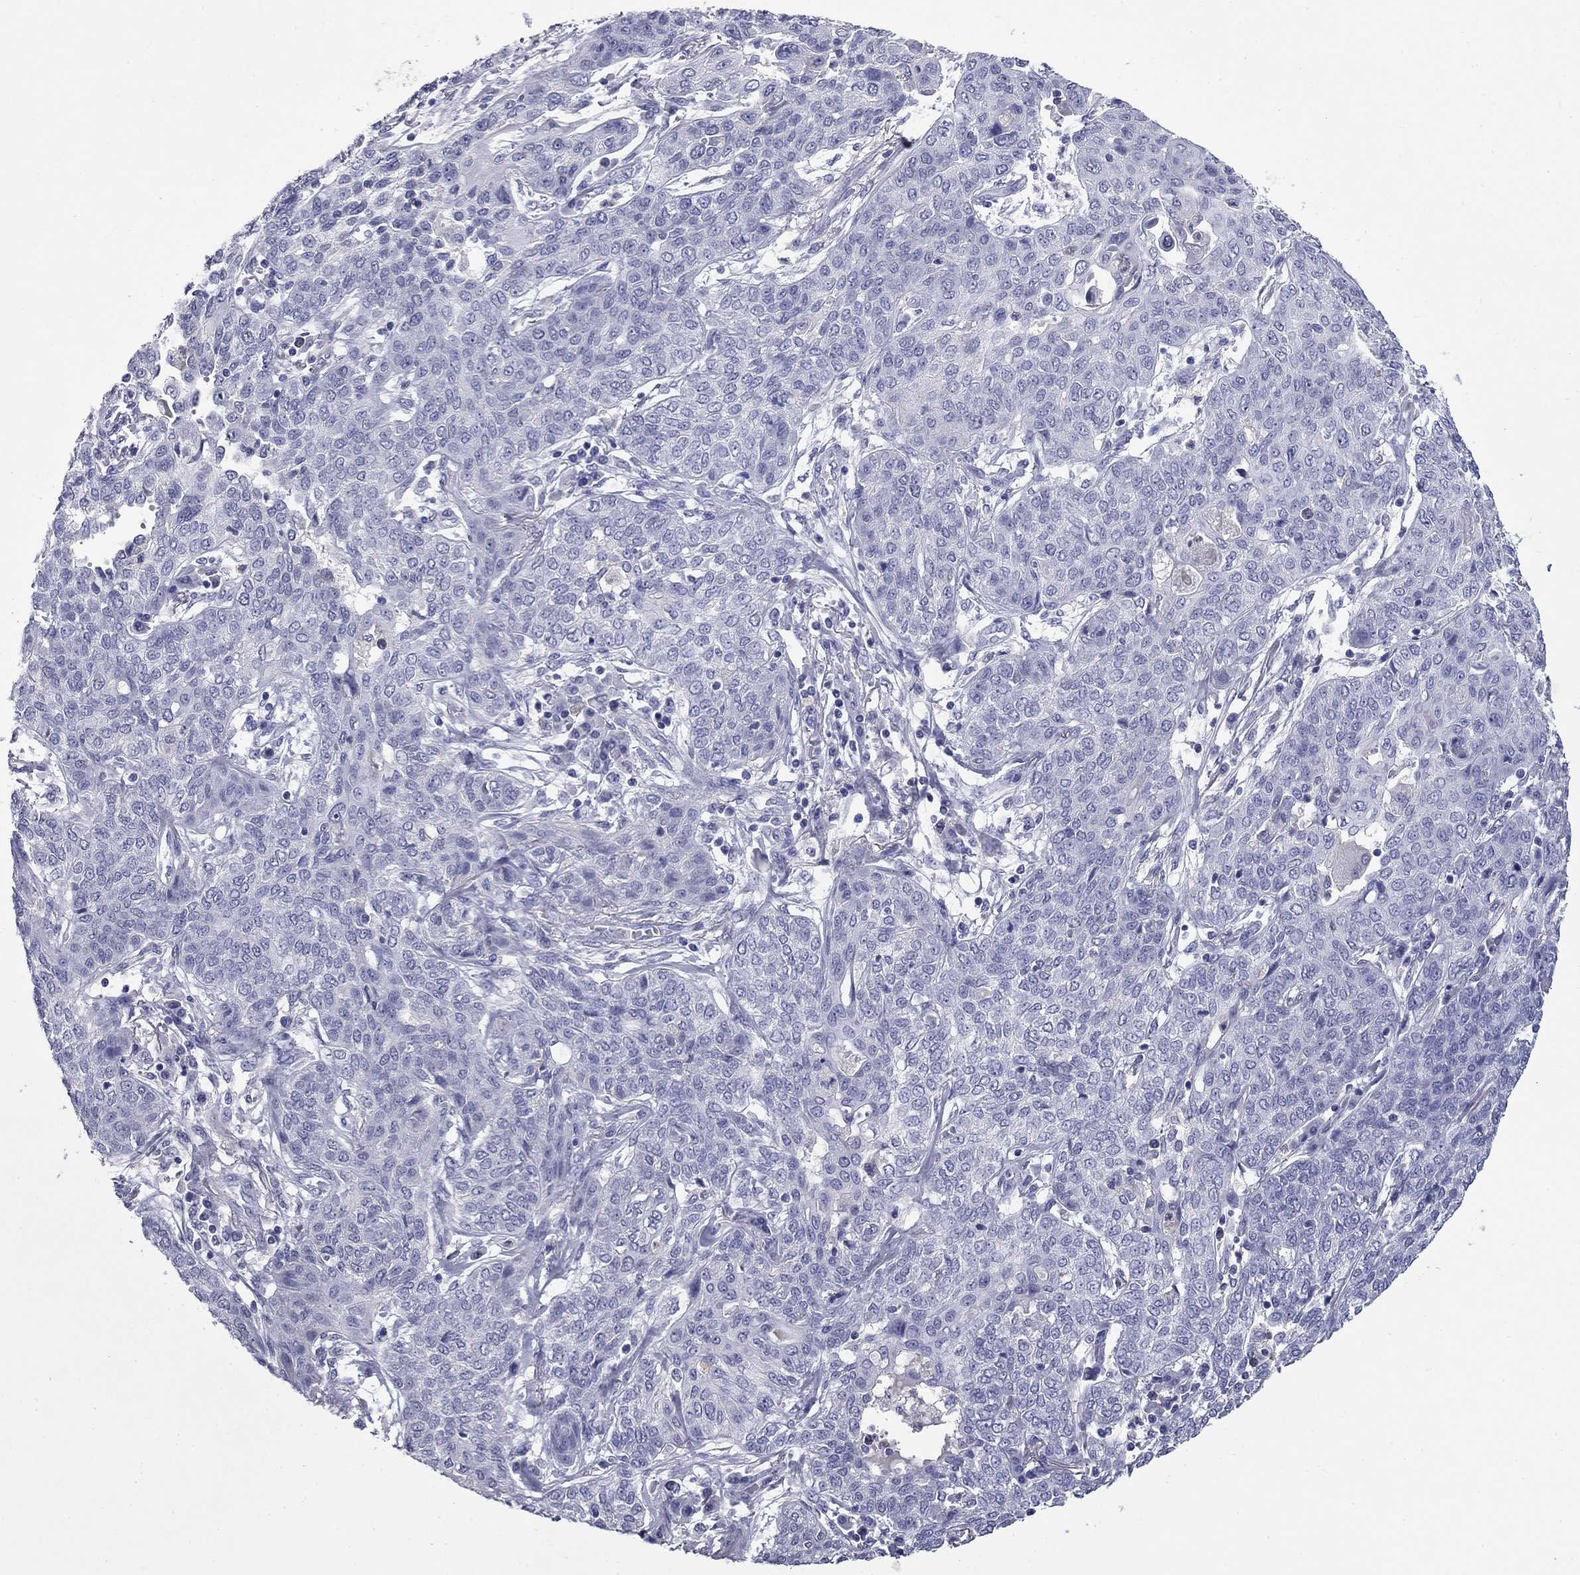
{"staining": {"intensity": "negative", "quantity": "none", "location": "none"}, "tissue": "lung cancer", "cell_type": "Tumor cells", "image_type": "cancer", "snomed": [{"axis": "morphology", "description": "Squamous cell carcinoma, NOS"}, {"axis": "topography", "description": "Lung"}], "caption": "The immunohistochemistry image has no significant positivity in tumor cells of lung cancer (squamous cell carcinoma) tissue. (DAB IHC with hematoxylin counter stain).", "gene": "CFAP119", "patient": {"sex": "female", "age": 70}}